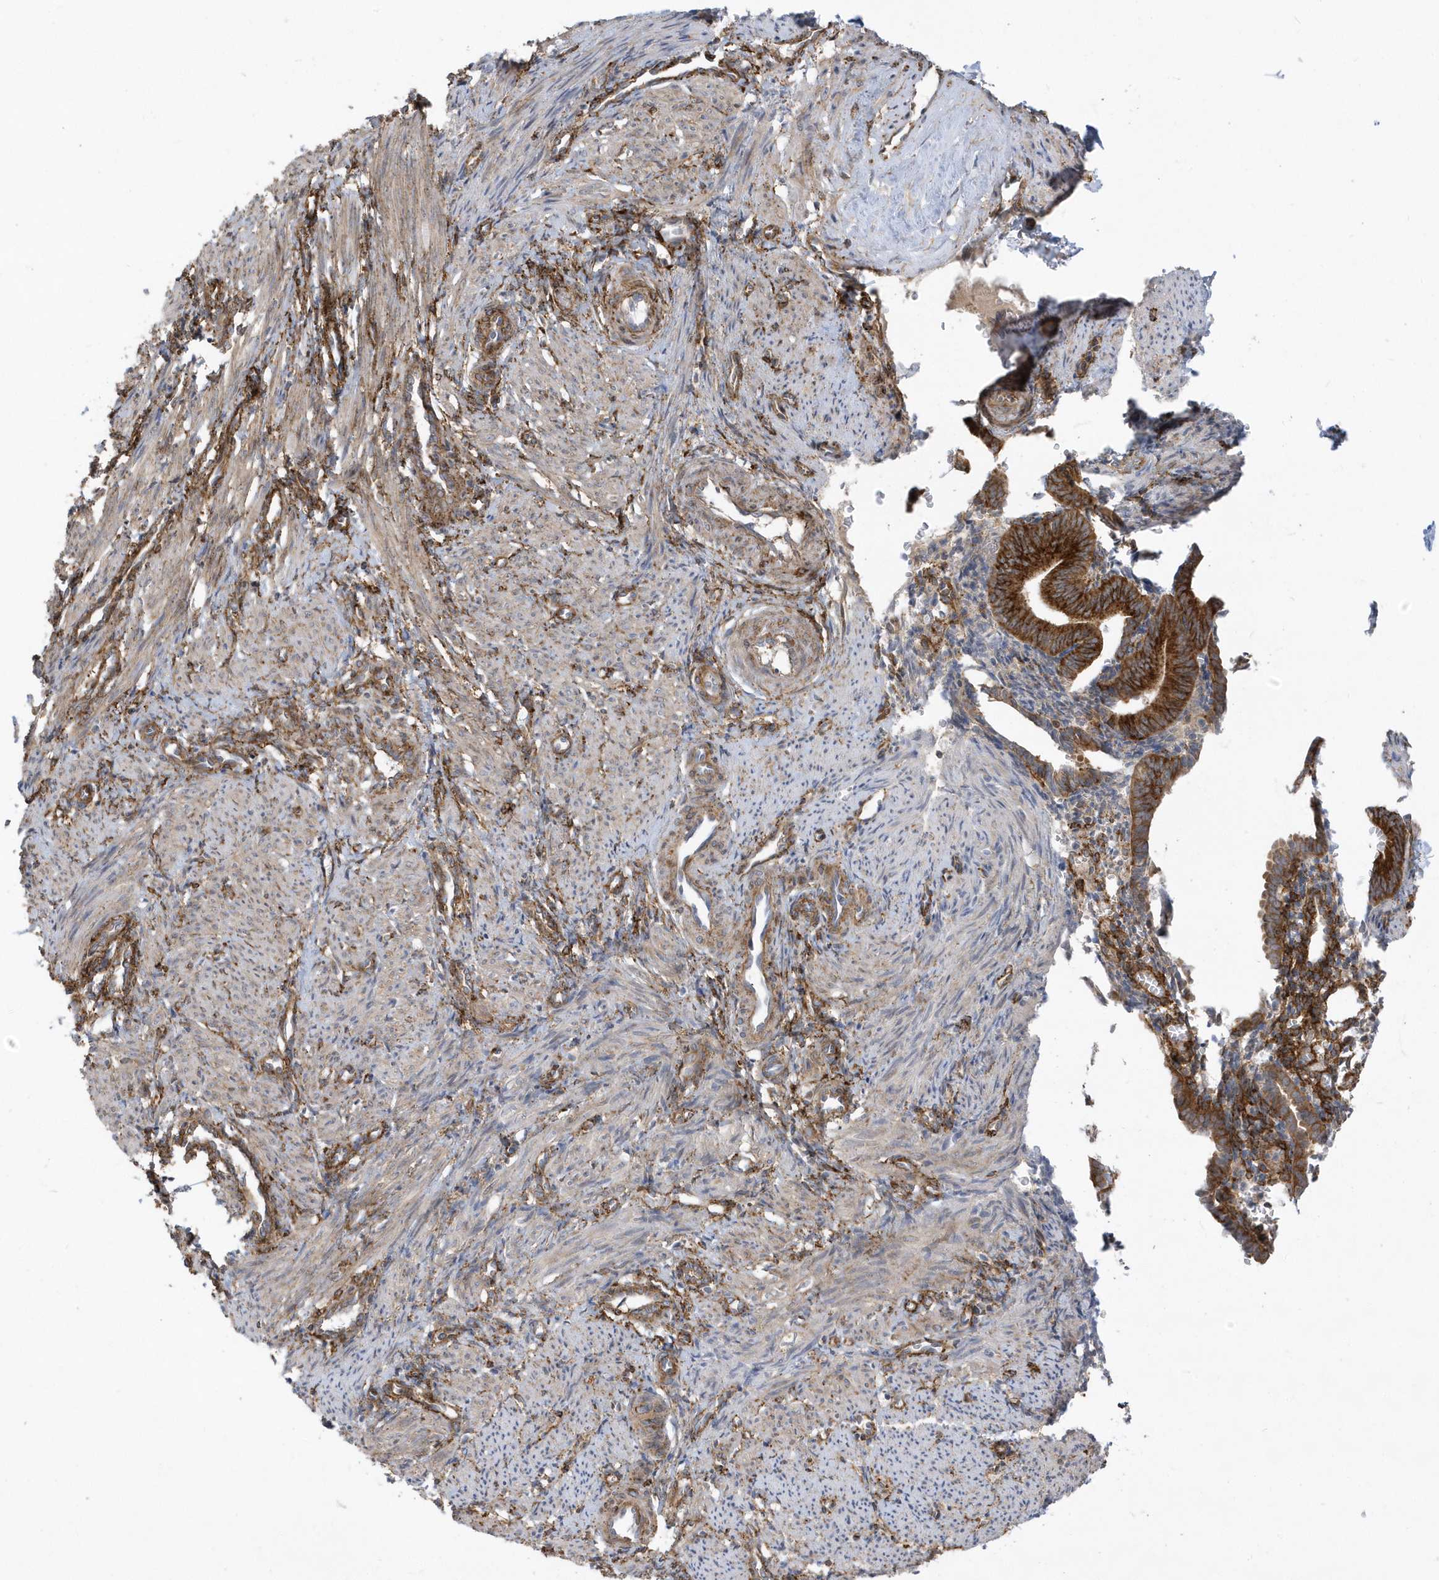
{"staining": {"intensity": "weak", "quantity": ">75%", "location": "cytoplasmic/membranous"}, "tissue": "smooth muscle", "cell_type": "Smooth muscle cells", "image_type": "normal", "snomed": [{"axis": "morphology", "description": "Normal tissue, NOS"}, {"axis": "topography", "description": "Endometrium"}], "caption": "A high-resolution histopathology image shows immunohistochemistry staining of normal smooth muscle, which reveals weak cytoplasmic/membranous staining in approximately >75% of smooth muscle cells. The protein is stained brown, and the nuclei are stained in blue (DAB IHC with brightfield microscopy, high magnification).", "gene": "HRH4", "patient": {"sex": "female", "age": 33}}